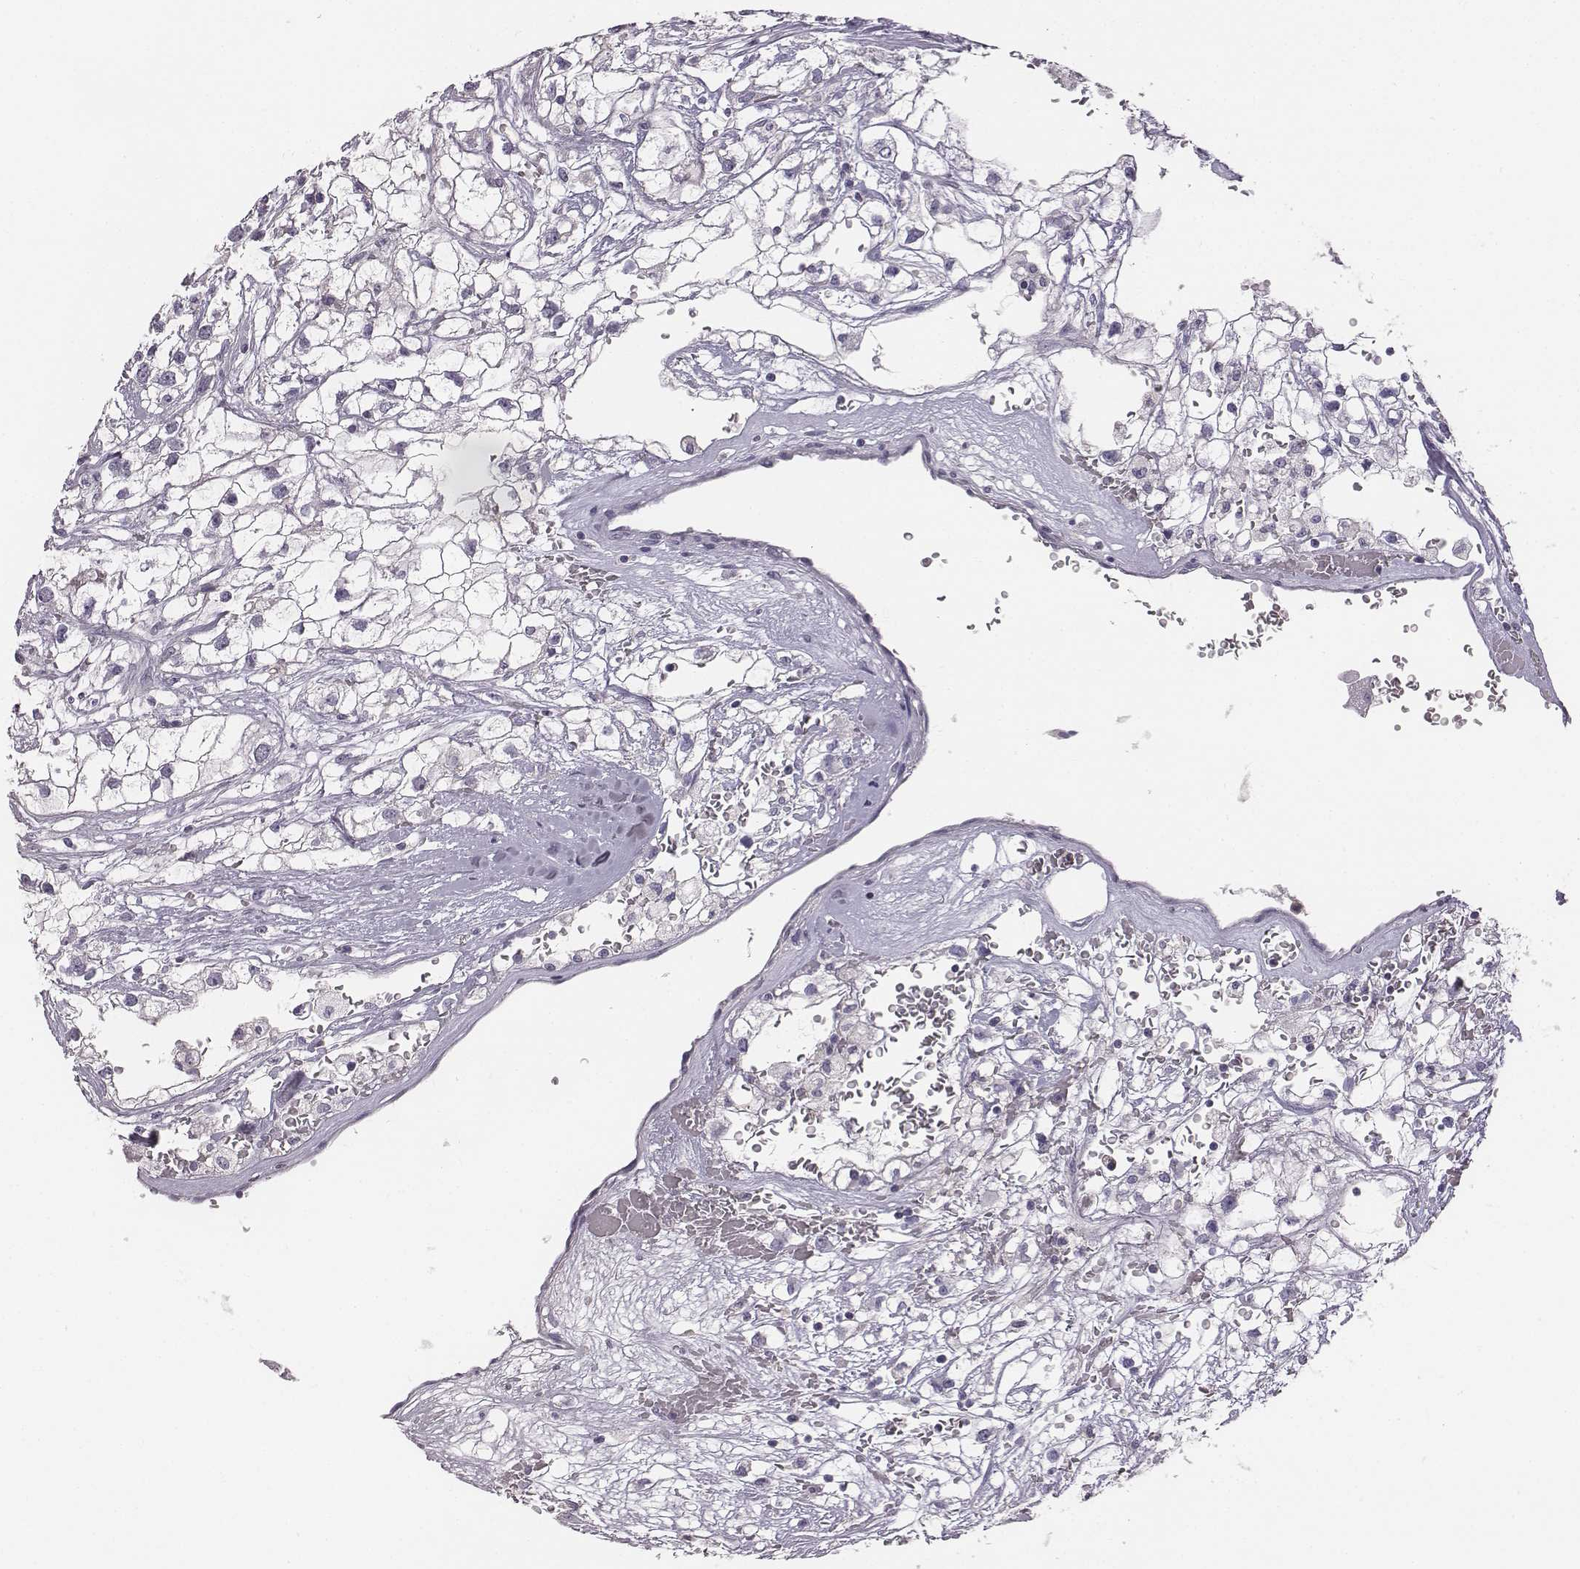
{"staining": {"intensity": "negative", "quantity": "none", "location": "none"}, "tissue": "renal cancer", "cell_type": "Tumor cells", "image_type": "cancer", "snomed": [{"axis": "morphology", "description": "Adenocarcinoma, NOS"}, {"axis": "topography", "description": "Kidney"}], "caption": "An image of human renal cancer (adenocarcinoma) is negative for staining in tumor cells.", "gene": "ADAM7", "patient": {"sex": "male", "age": 59}}